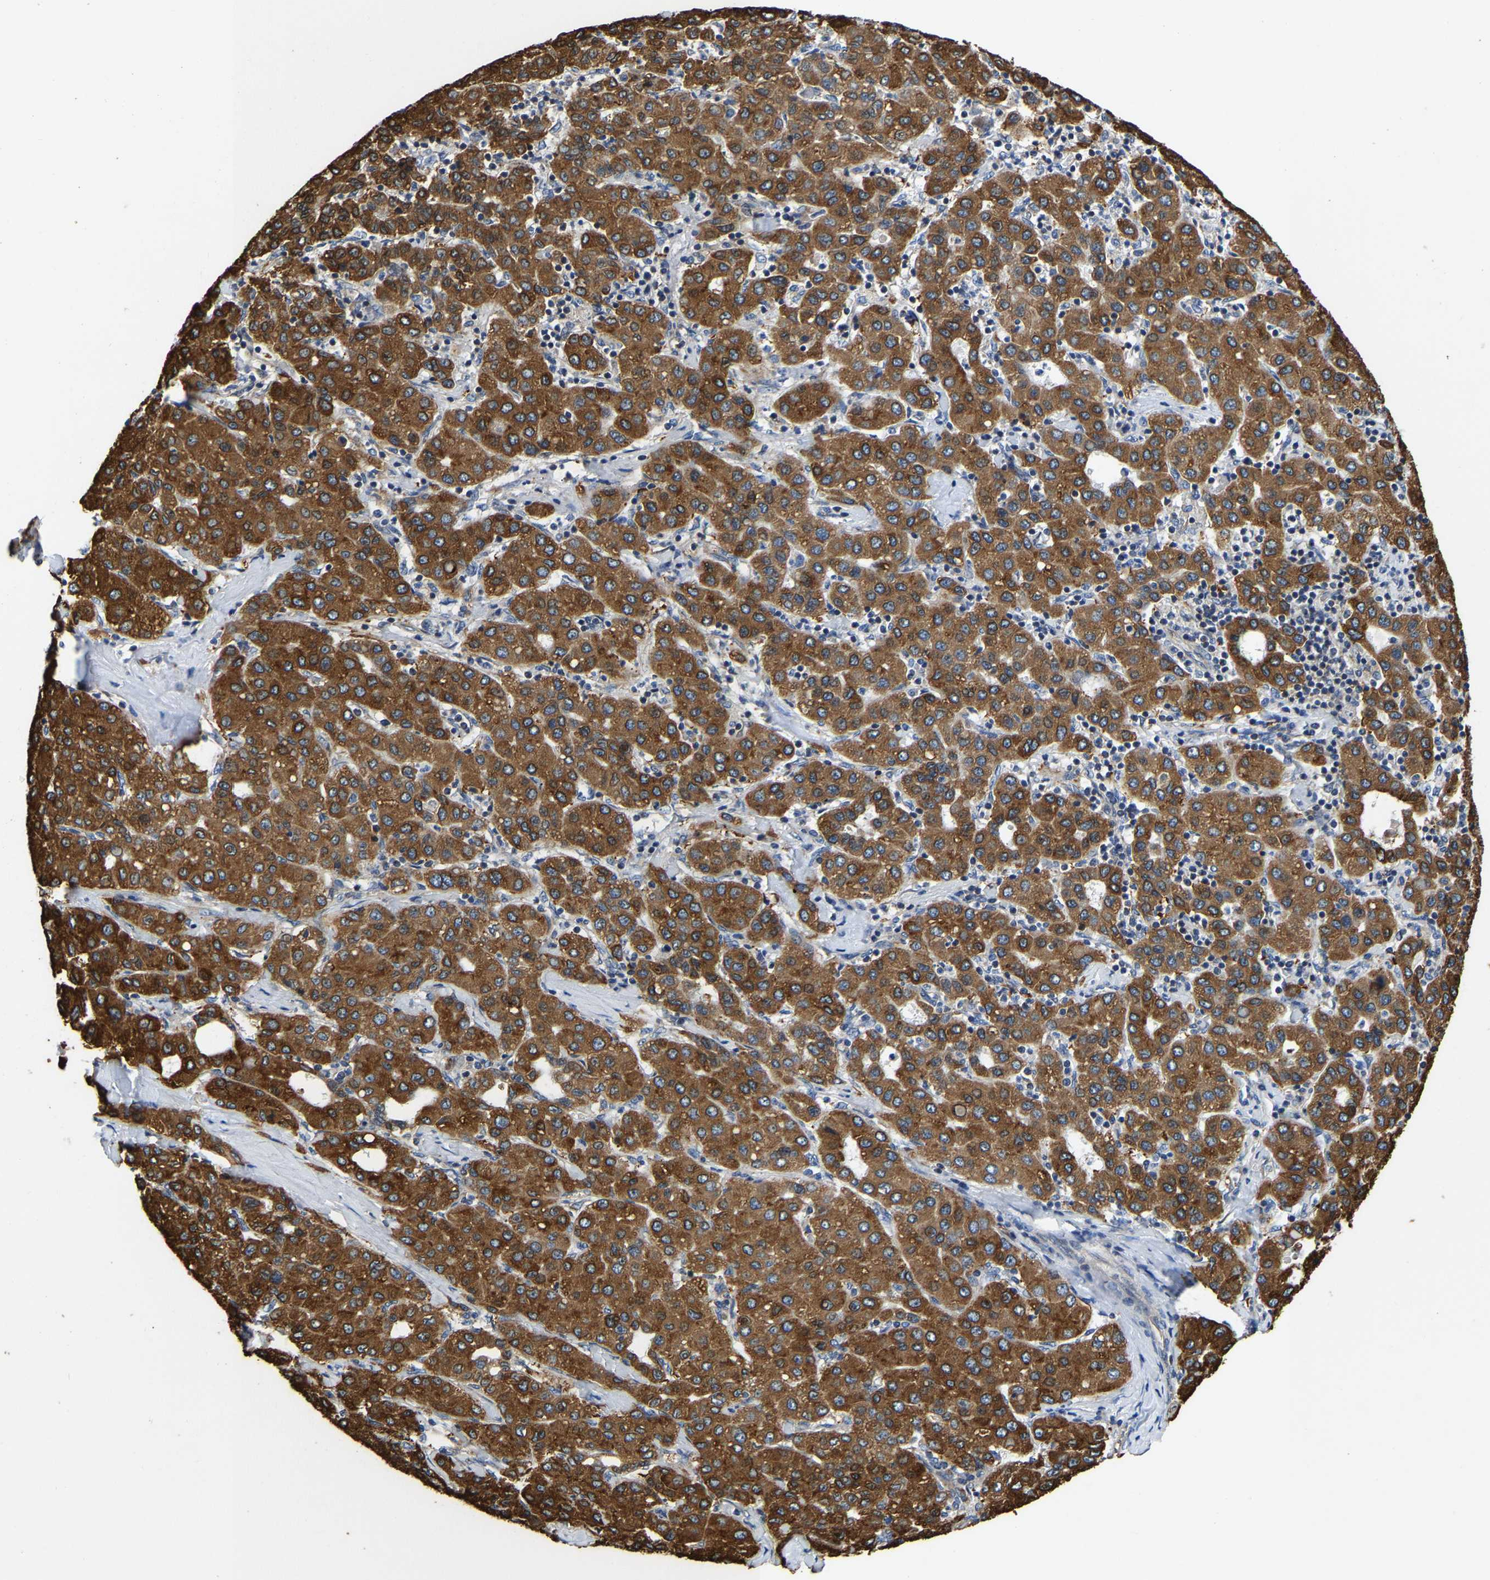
{"staining": {"intensity": "strong", "quantity": ">75%", "location": "cytoplasmic/membranous"}, "tissue": "liver cancer", "cell_type": "Tumor cells", "image_type": "cancer", "snomed": [{"axis": "morphology", "description": "Carcinoma, Hepatocellular, NOS"}, {"axis": "topography", "description": "Liver"}], "caption": "Liver hepatocellular carcinoma stained with DAB (3,3'-diaminobenzidine) IHC reveals high levels of strong cytoplasmic/membranous positivity in about >75% of tumor cells.", "gene": "ARL6IP5", "patient": {"sex": "male", "age": 65}}